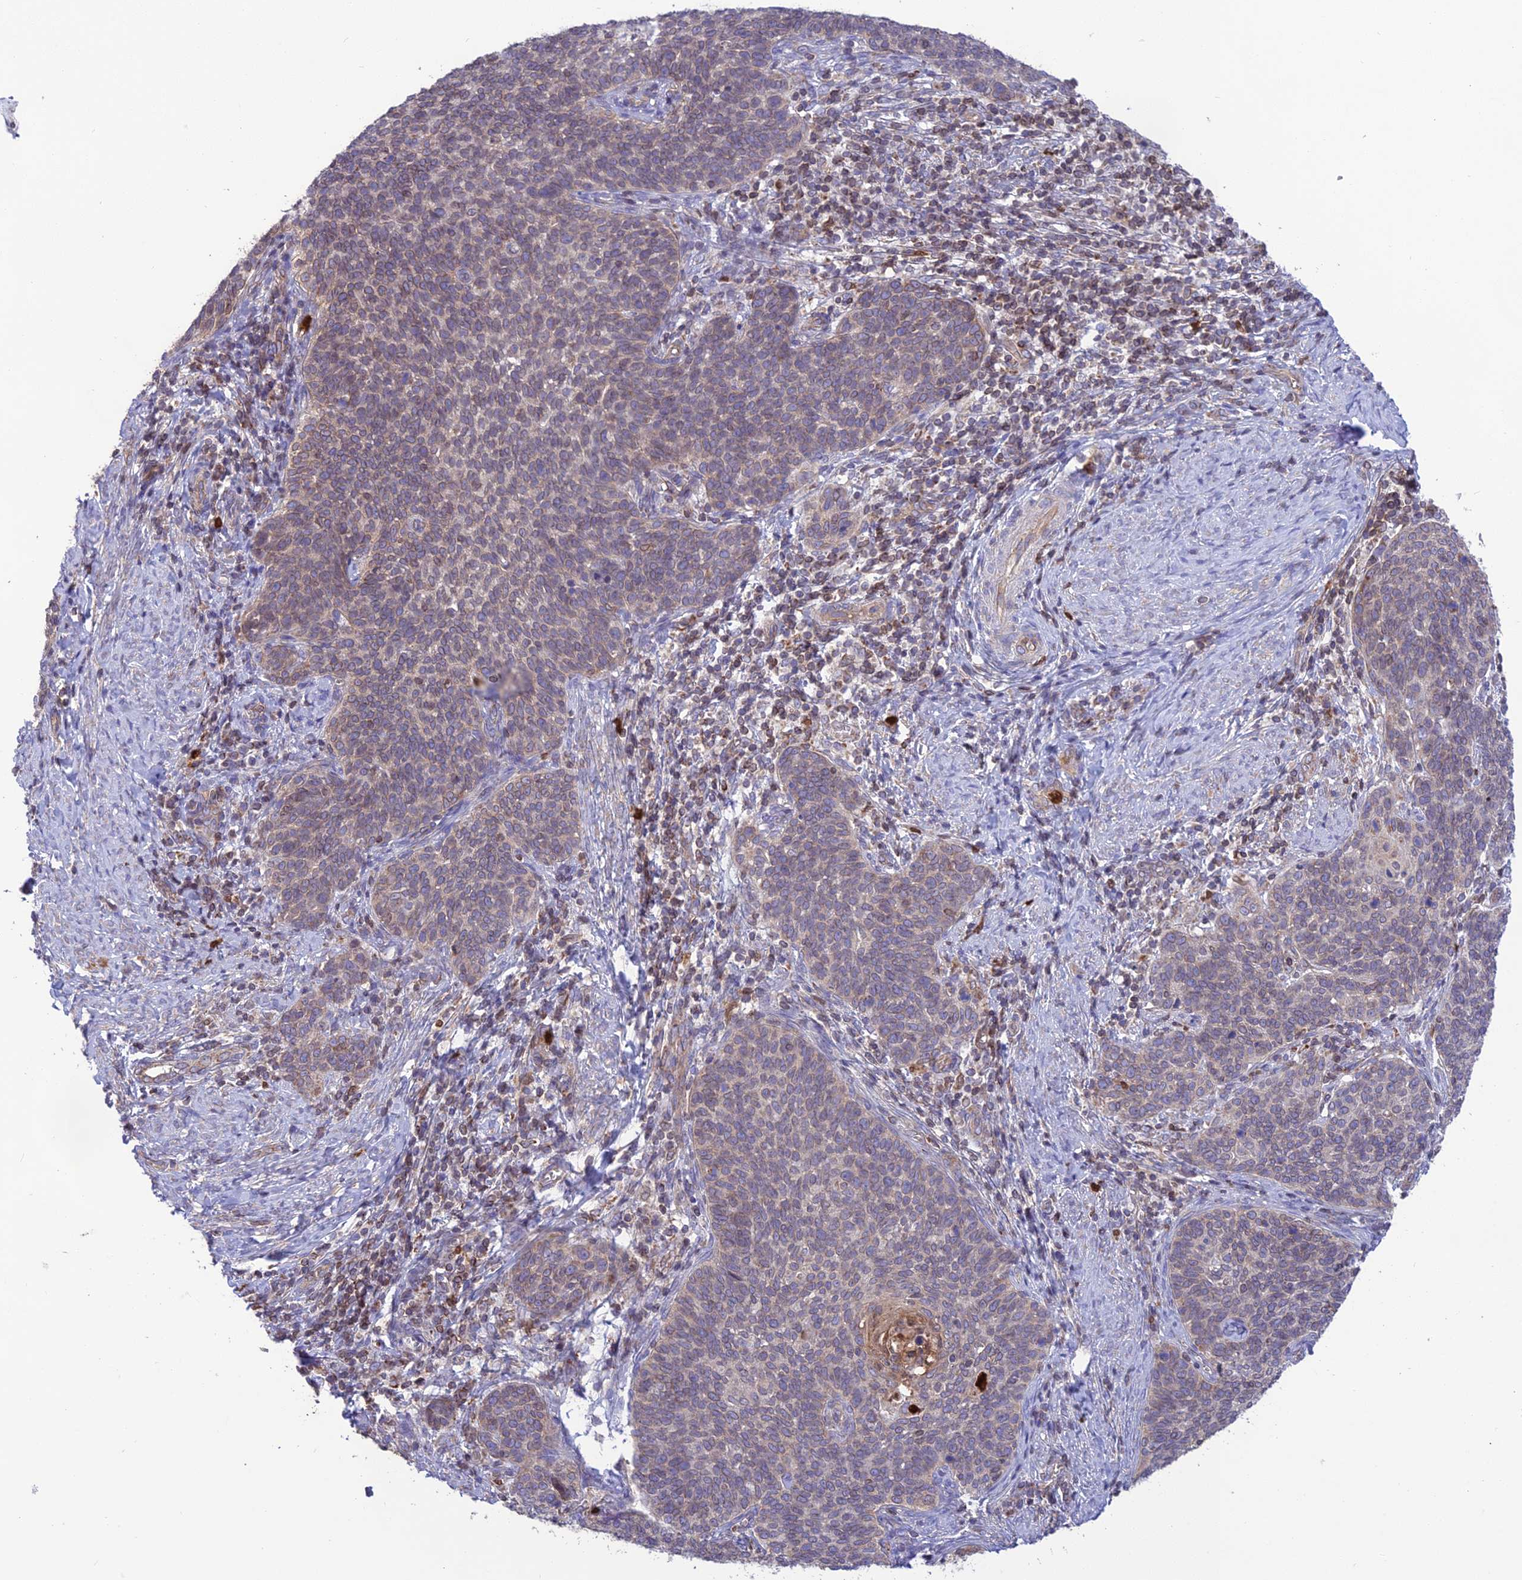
{"staining": {"intensity": "weak", "quantity": "25%-75%", "location": "cytoplasmic/membranous"}, "tissue": "cervical cancer", "cell_type": "Tumor cells", "image_type": "cancer", "snomed": [{"axis": "morphology", "description": "Normal tissue, NOS"}, {"axis": "morphology", "description": "Squamous cell carcinoma, NOS"}, {"axis": "topography", "description": "Cervix"}], "caption": "Cervical squamous cell carcinoma tissue reveals weak cytoplasmic/membranous expression in approximately 25%-75% of tumor cells, visualized by immunohistochemistry. The protein is shown in brown color, while the nuclei are stained blue.", "gene": "PKHD1L1", "patient": {"sex": "female", "age": 39}}